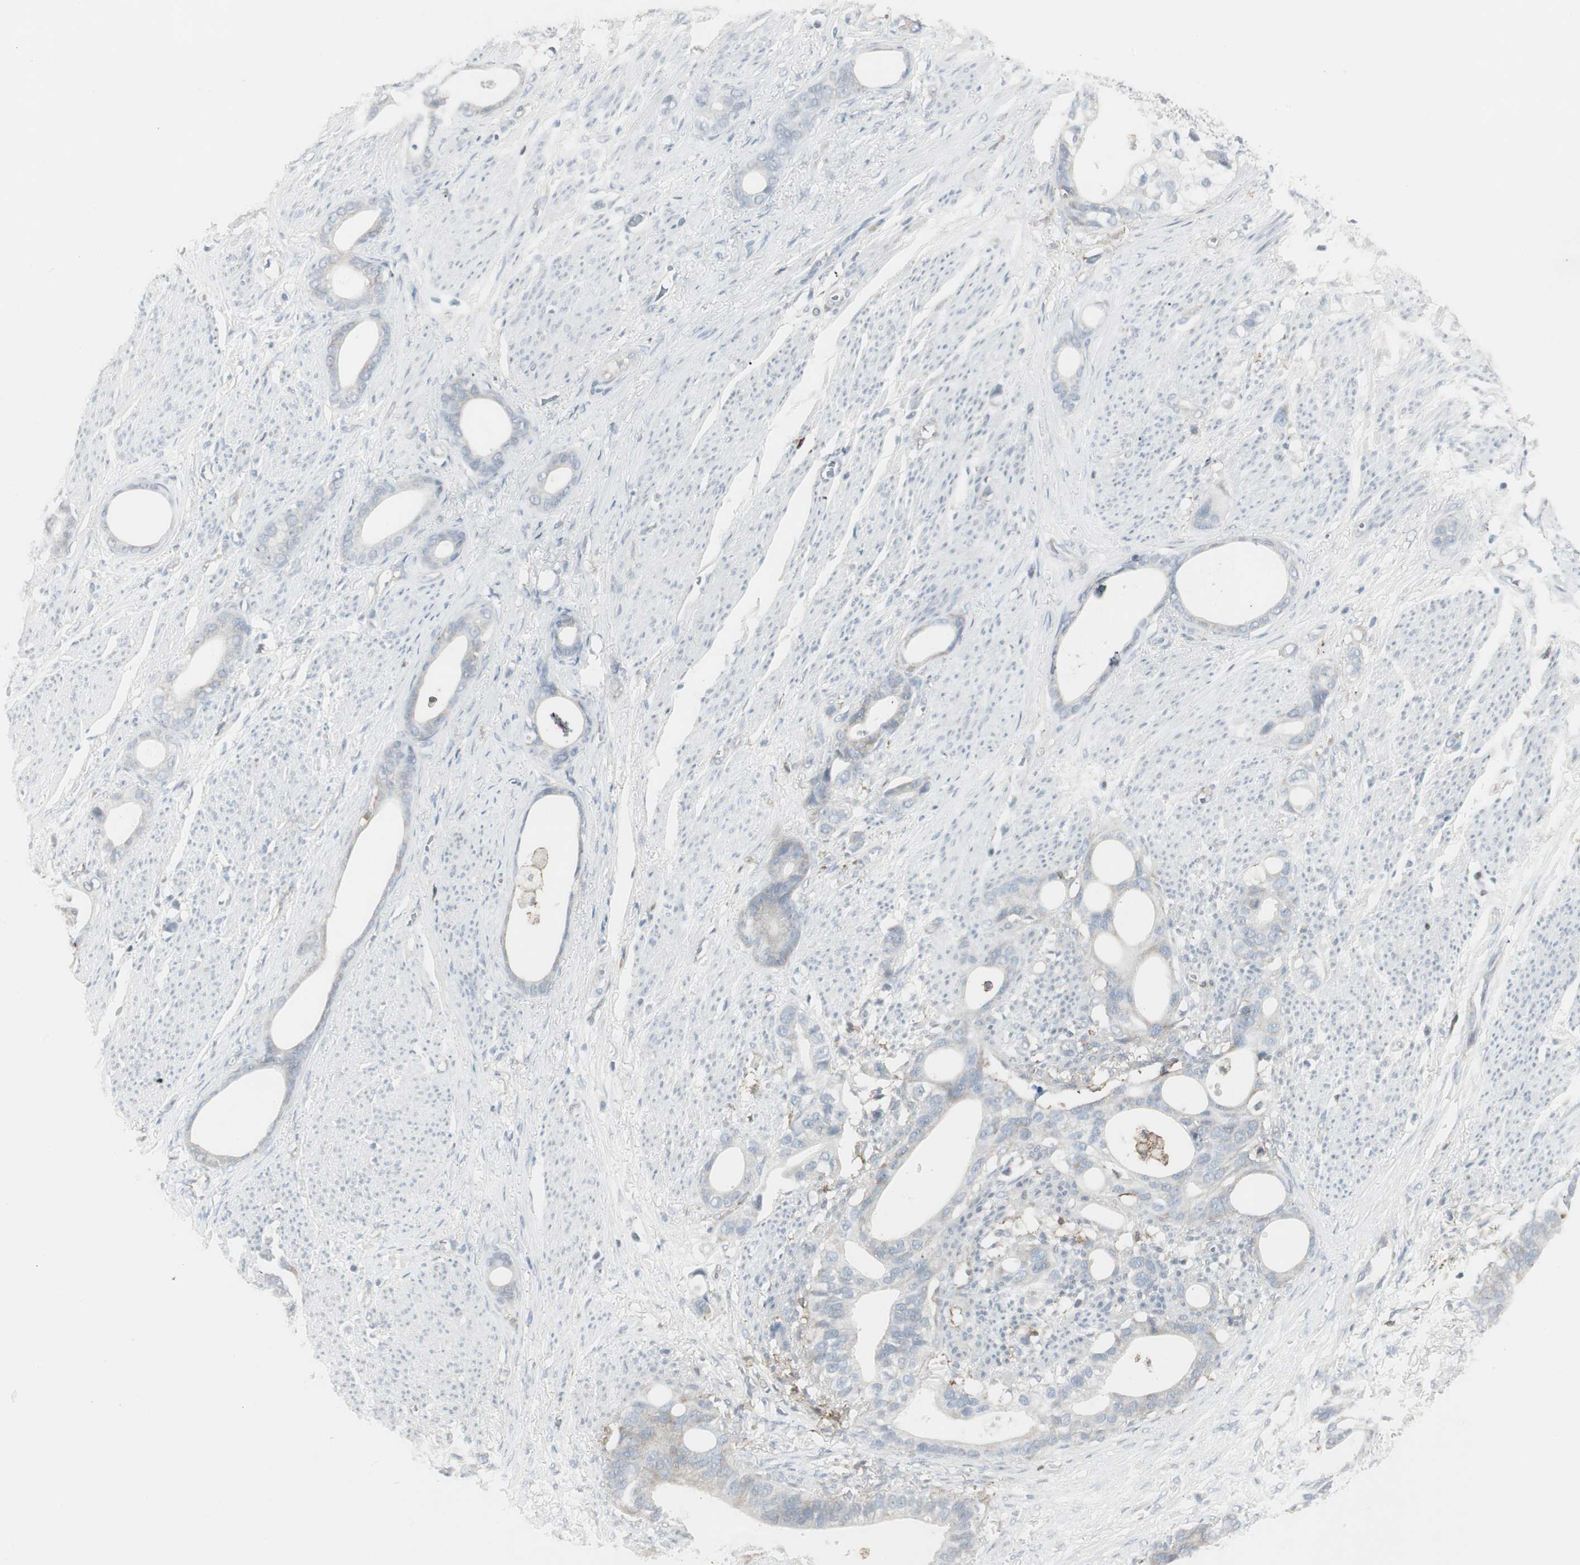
{"staining": {"intensity": "negative", "quantity": "none", "location": "none"}, "tissue": "stomach cancer", "cell_type": "Tumor cells", "image_type": "cancer", "snomed": [{"axis": "morphology", "description": "Adenocarcinoma, NOS"}, {"axis": "topography", "description": "Stomach"}], "caption": "Tumor cells are negative for brown protein staining in adenocarcinoma (stomach). Nuclei are stained in blue.", "gene": "MAP4K4", "patient": {"sex": "female", "age": 75}}